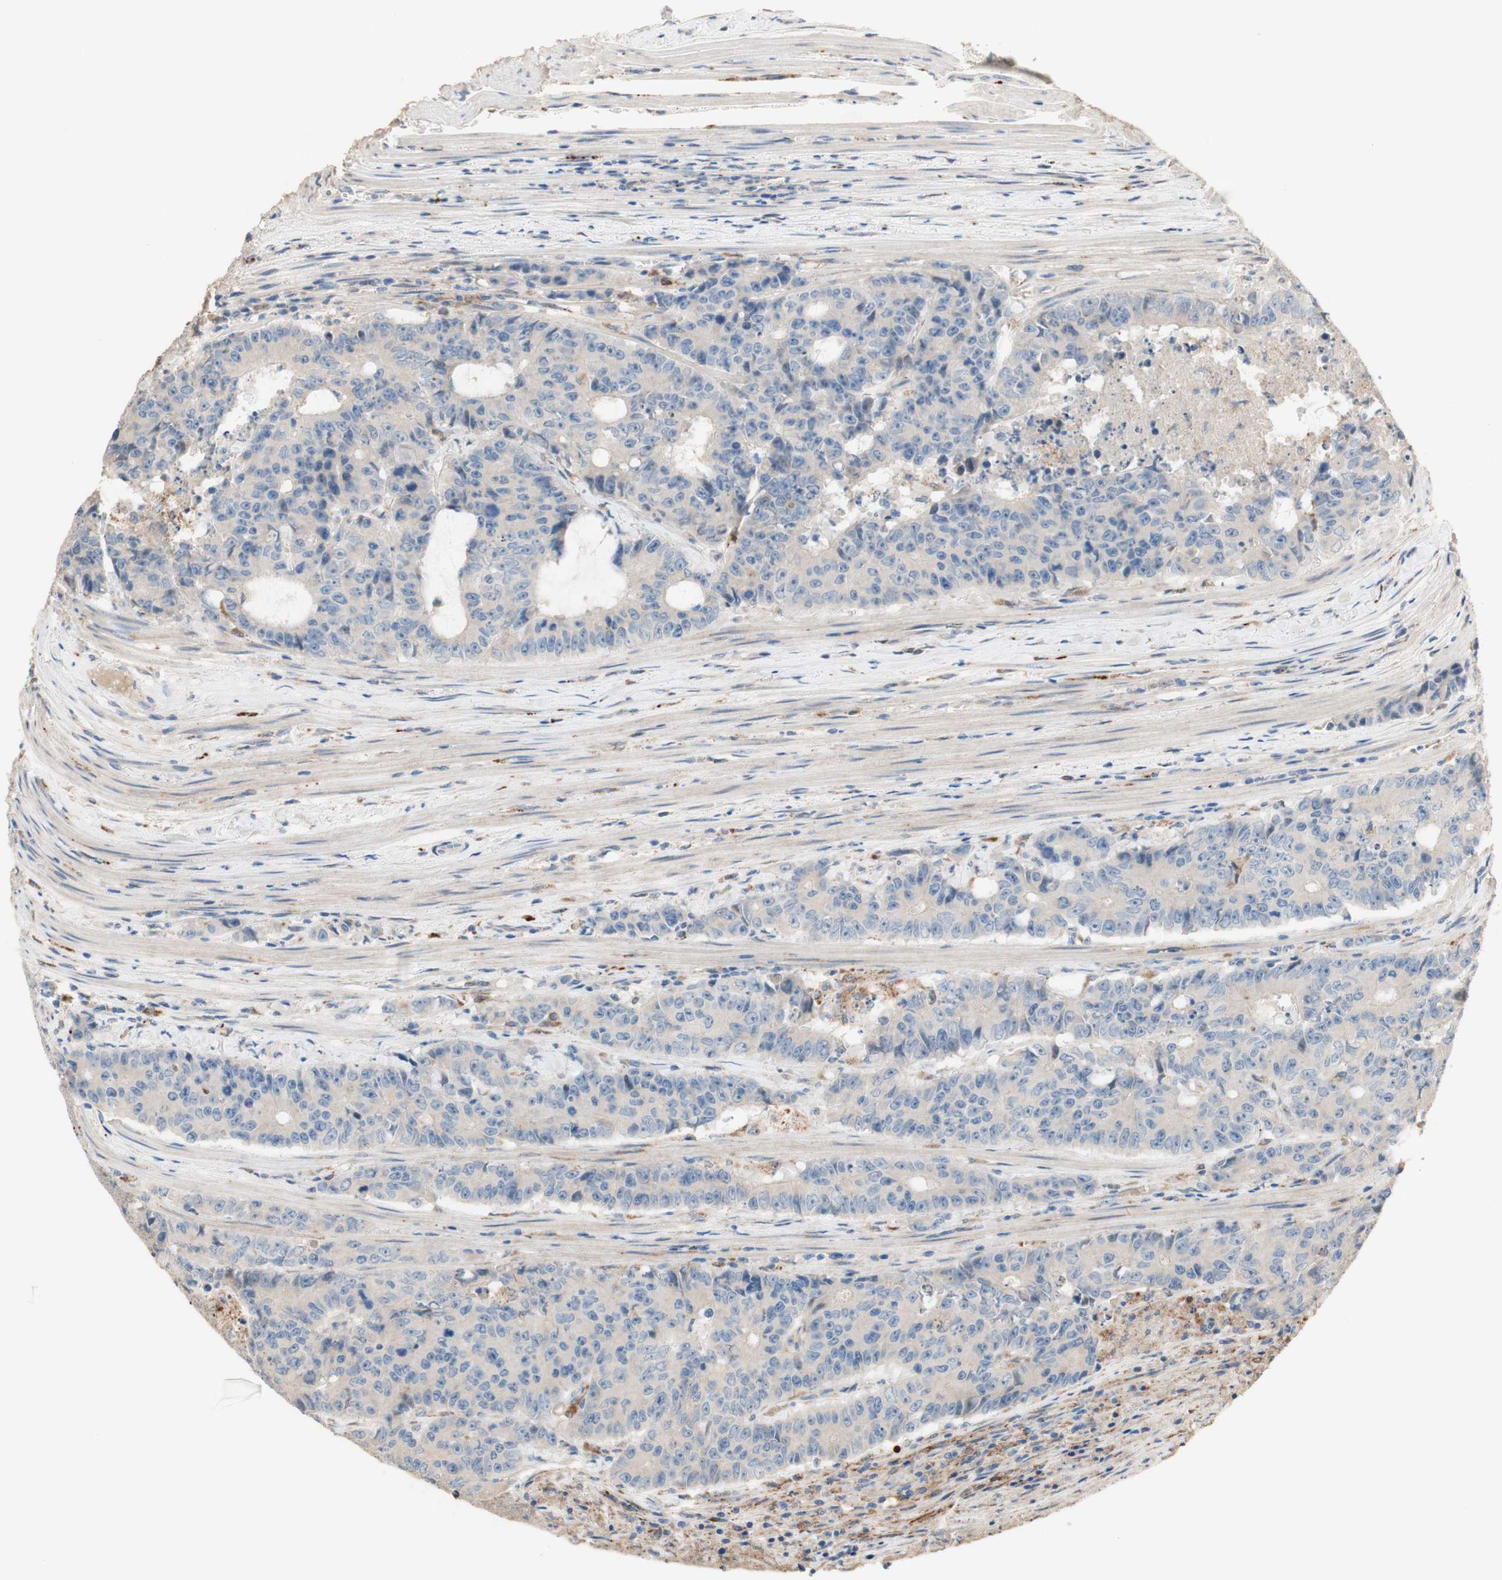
{"staining": {"intensity": "negative", "quantity": "none", "location": "none"}, "tissue": "colorectal cancer", "cell_type": "Tumor cells", "image_type": "cancer", "snomed": [{"axis": "morphology", "description": "Adenocarcinoma, NOS"}, {"axis": "topography", "description": "Colon"}], "caption": "IHC micrograph of human colorectal cancer (adenocarcinoma) stained for a protein (brown), which shows no positivity in tumor cells.", "gene": "PTPN21", "patient": {"sex": "female", "age": 86}}